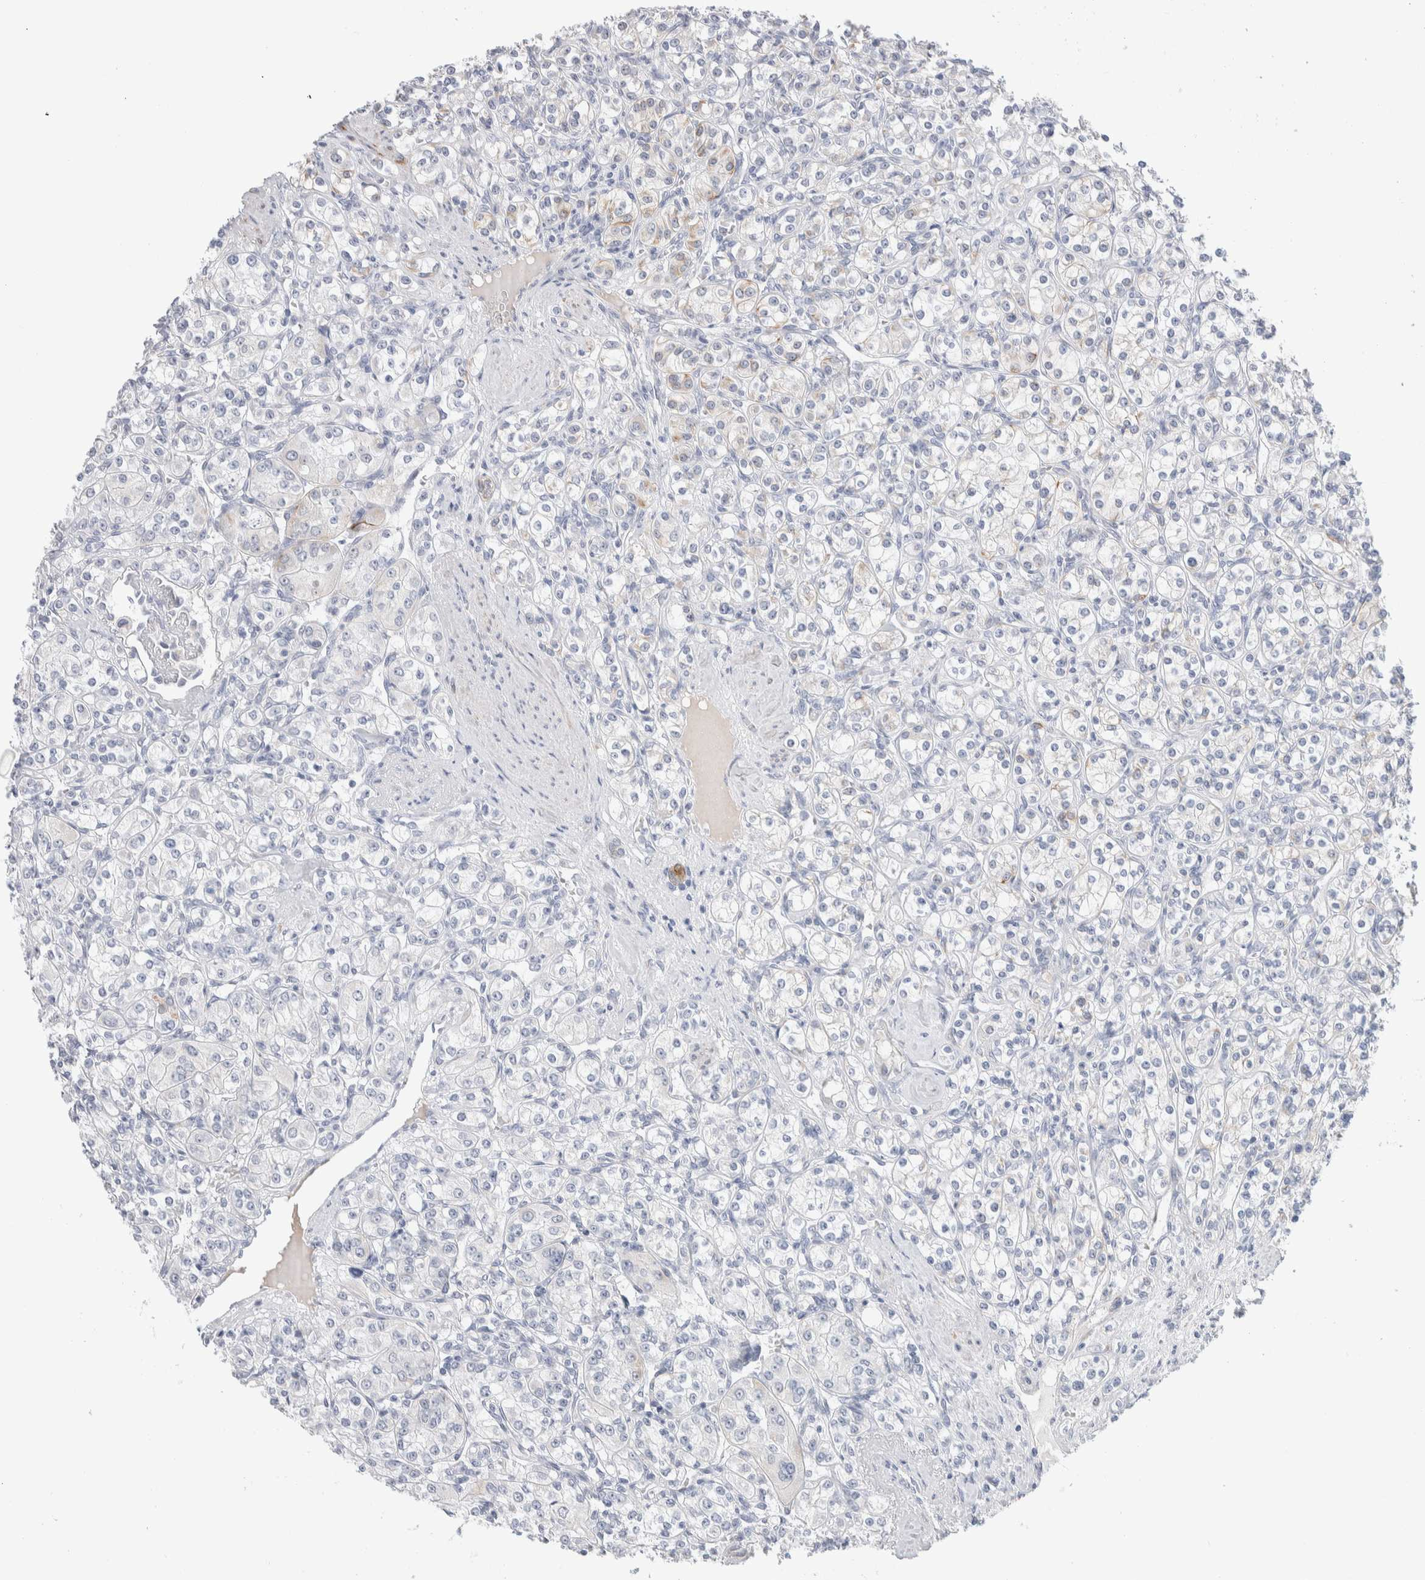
{"staining": {"intensity": "negative", "quantity": "none", "location": "none"}, "tissue": "renal cancer", "cell_type": "Tumor cells", "image_type": "cancer", "snomed": [{"axis": "morphology", "description": "Adenocarcinoma, NOS"}, {"axis": "topography", "description": "Kidney"}], "caption": "Immunohistochemistry image of human adenocarcinoma (renal) stained for a protein (brown), which exhibits no staining in tumor cells. (Stains: DAB immunohistochemistry (IHC) with hematoxylin counter stain, Microscopy: brightfield microscopy at high magnification).", "gene": "C1orf112", "patient": {"sex": "male", "age": 77}}